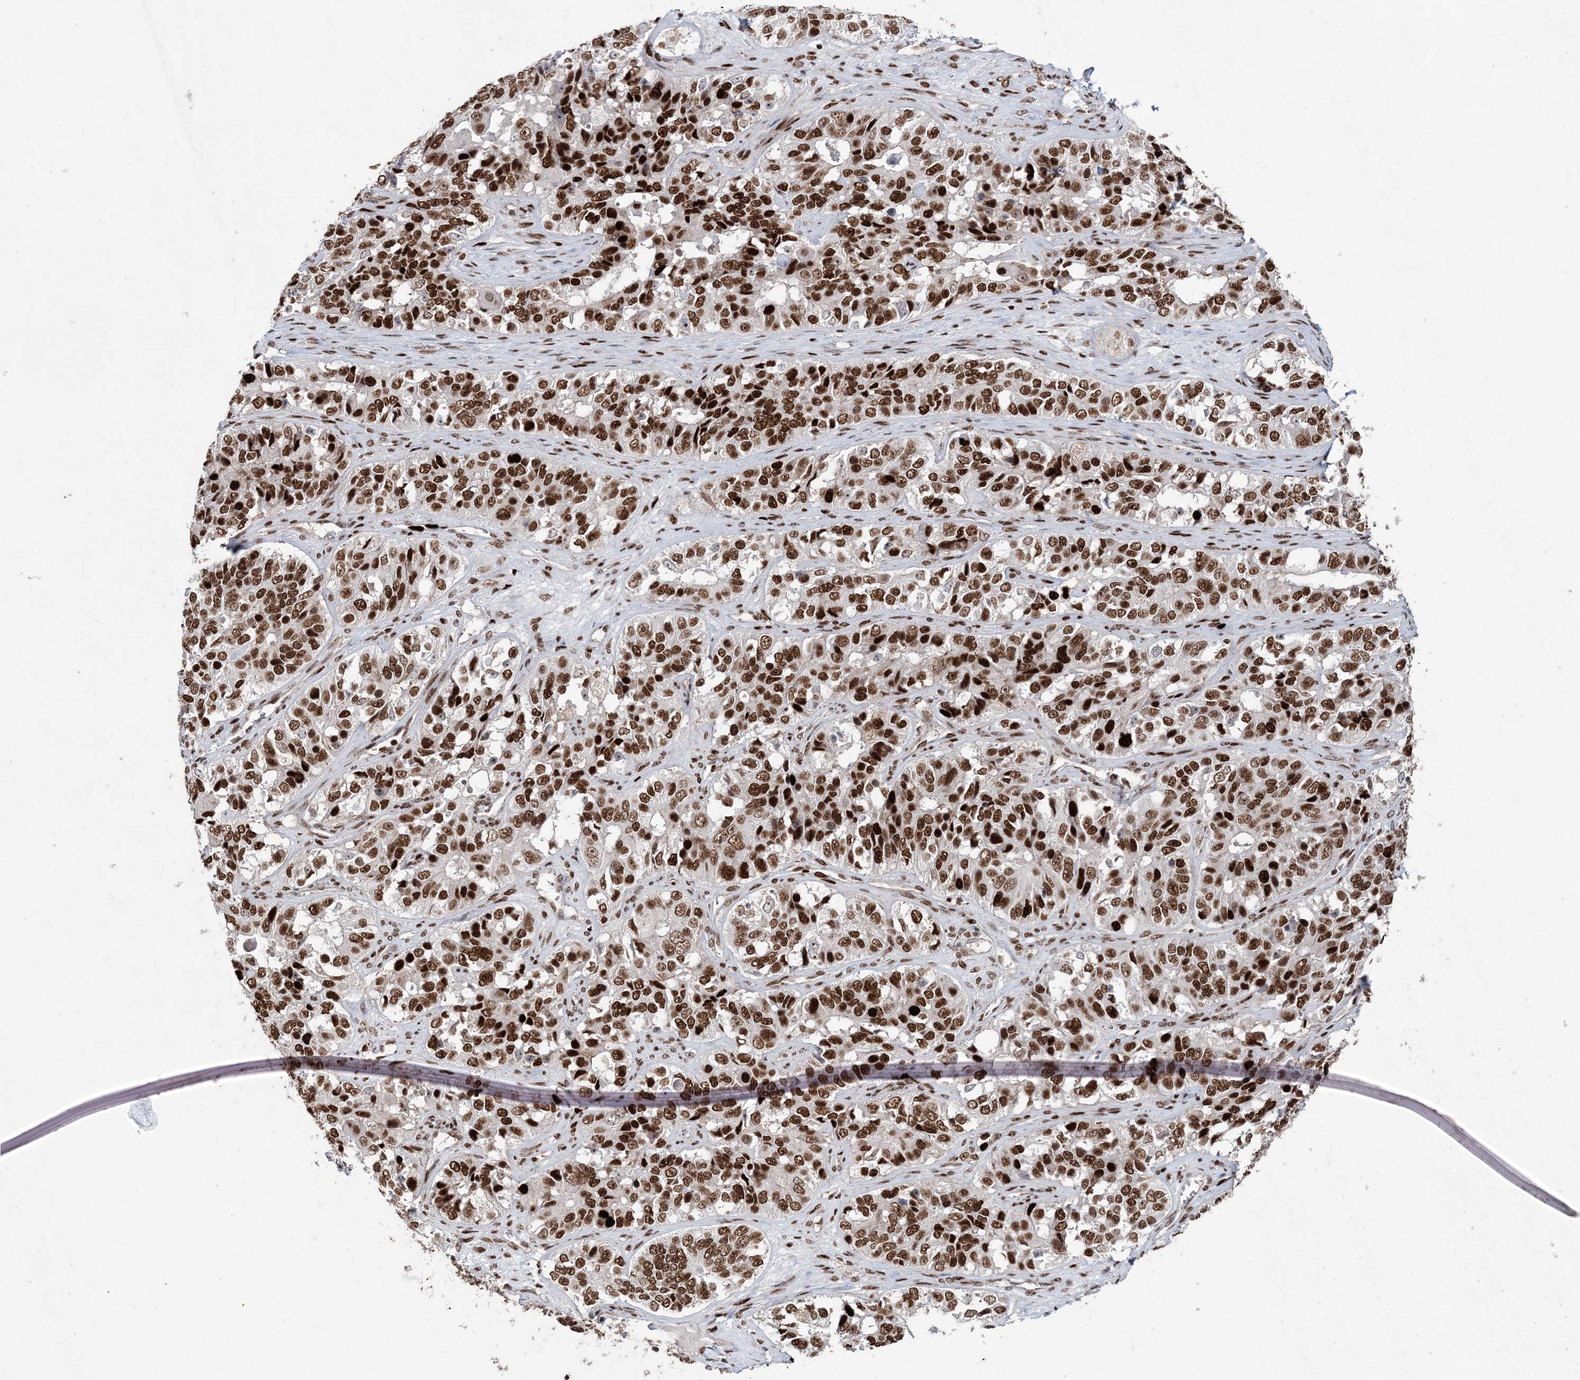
{"staining": {"intensity": "strong", "quantity": ">75%", "location": "nuclear"}, "tissue": "ovarian cancer", "cell_type": "Tumor cells", "image_type": "cancer", "snomed": [{"axis": "morphology", "description": "Carcinoma, endometroid"}, {"axis": "topography", "description": "Ovary"}], "caption": "A micrograph showing strong nuclear positivity in approximately >75% of tumor cells in ovarian cancer, as visualized by brown immunohistochemical staining.", "gene": "LIG1", "patient": {"sex": "female", "age": 51}}